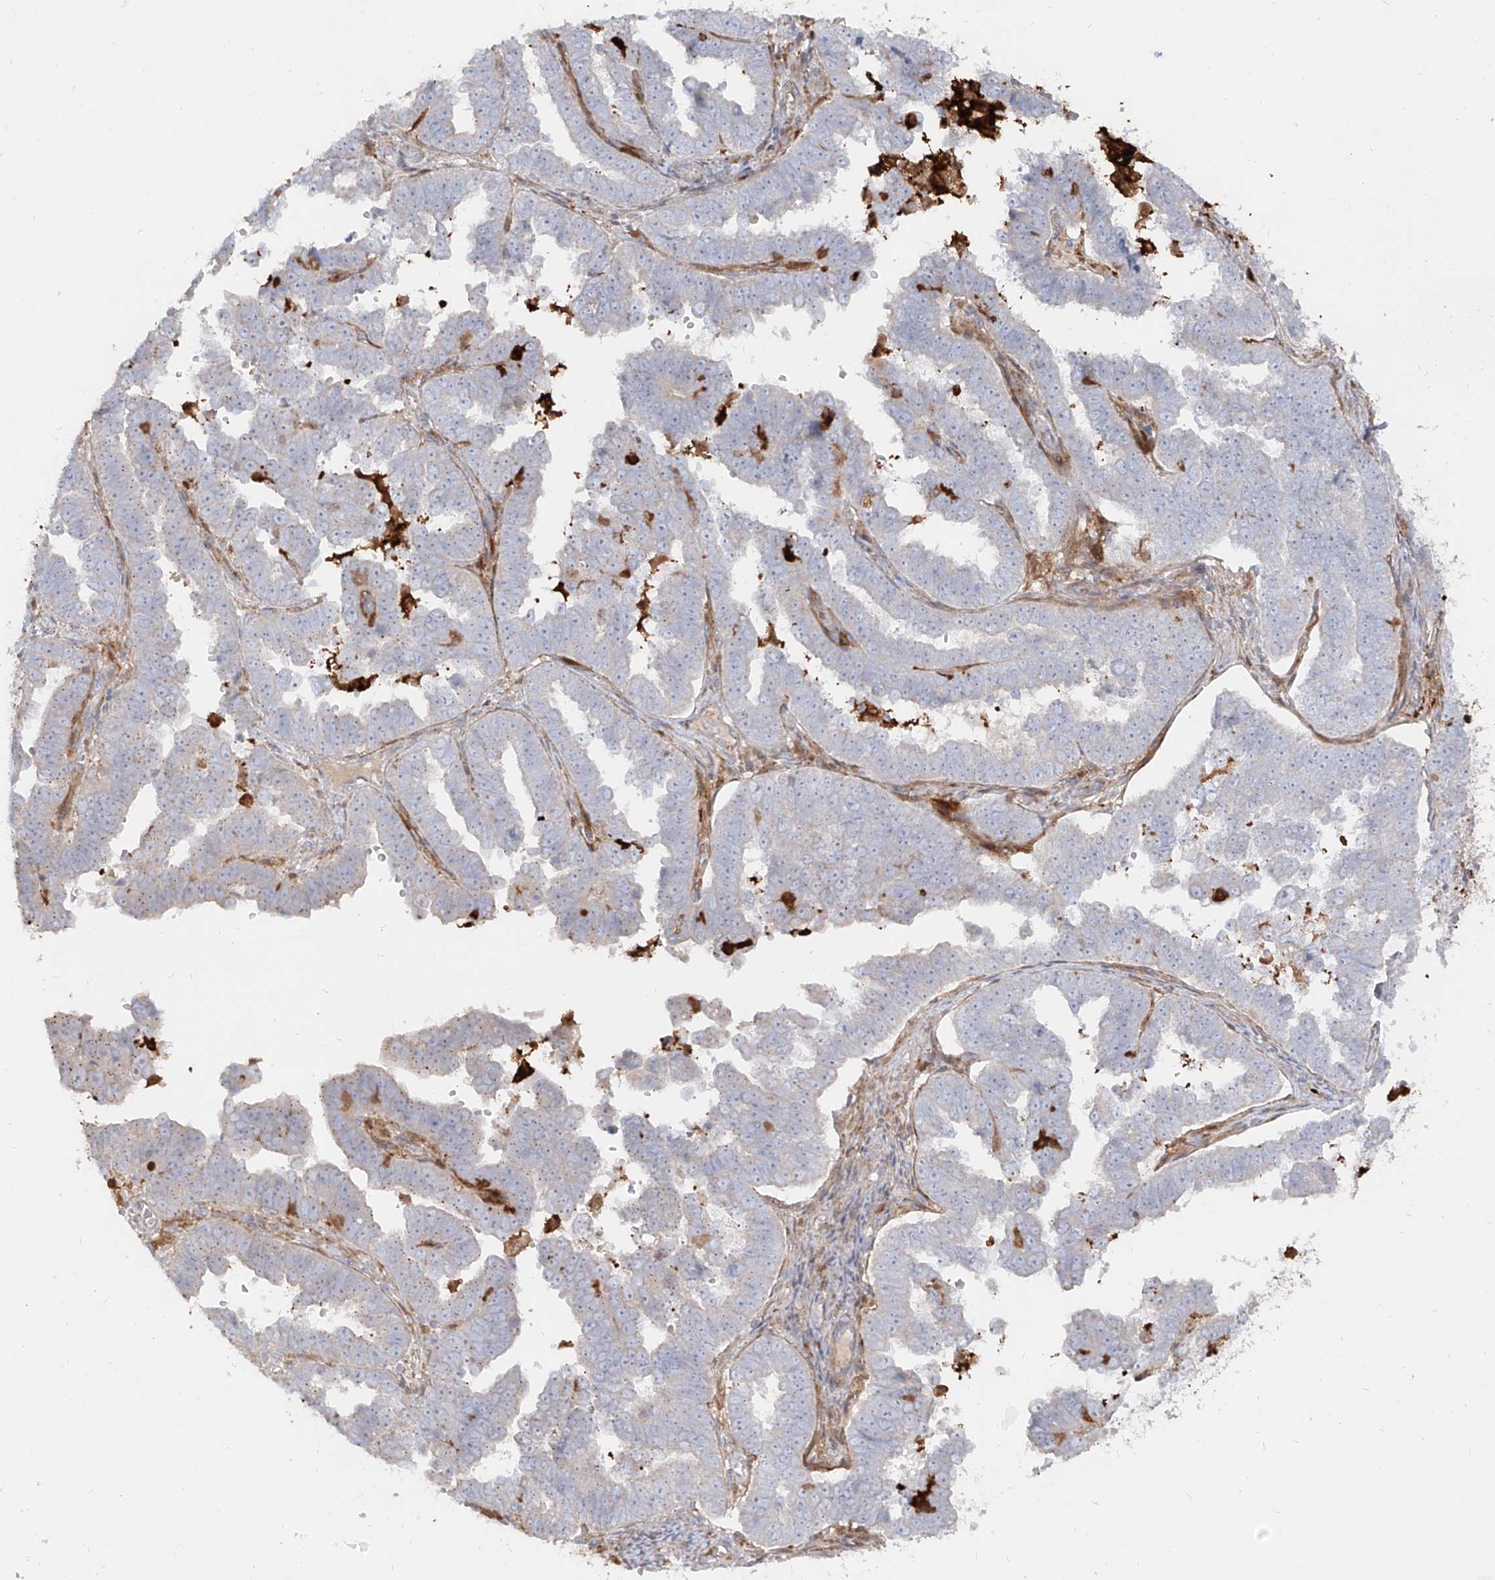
{"staining": {"intensity": "negative", "quantity": "none", "location": "none"}, "tissue": "endometrial cancer", "cell_type": "Tumor cells", "image_type": "cancer", "snomed": [{"axis": "morphology", "description": "Adenocarcinoma, NOS"}, {"axis": "topography", "description": "Endometrium"}], "caption": "Protein analysis of adenocarcinoma (endometrial) displays no significant staining in tumor cells.", "gene": "KYNU", "patient": {"sex": "female", "age": 75}}